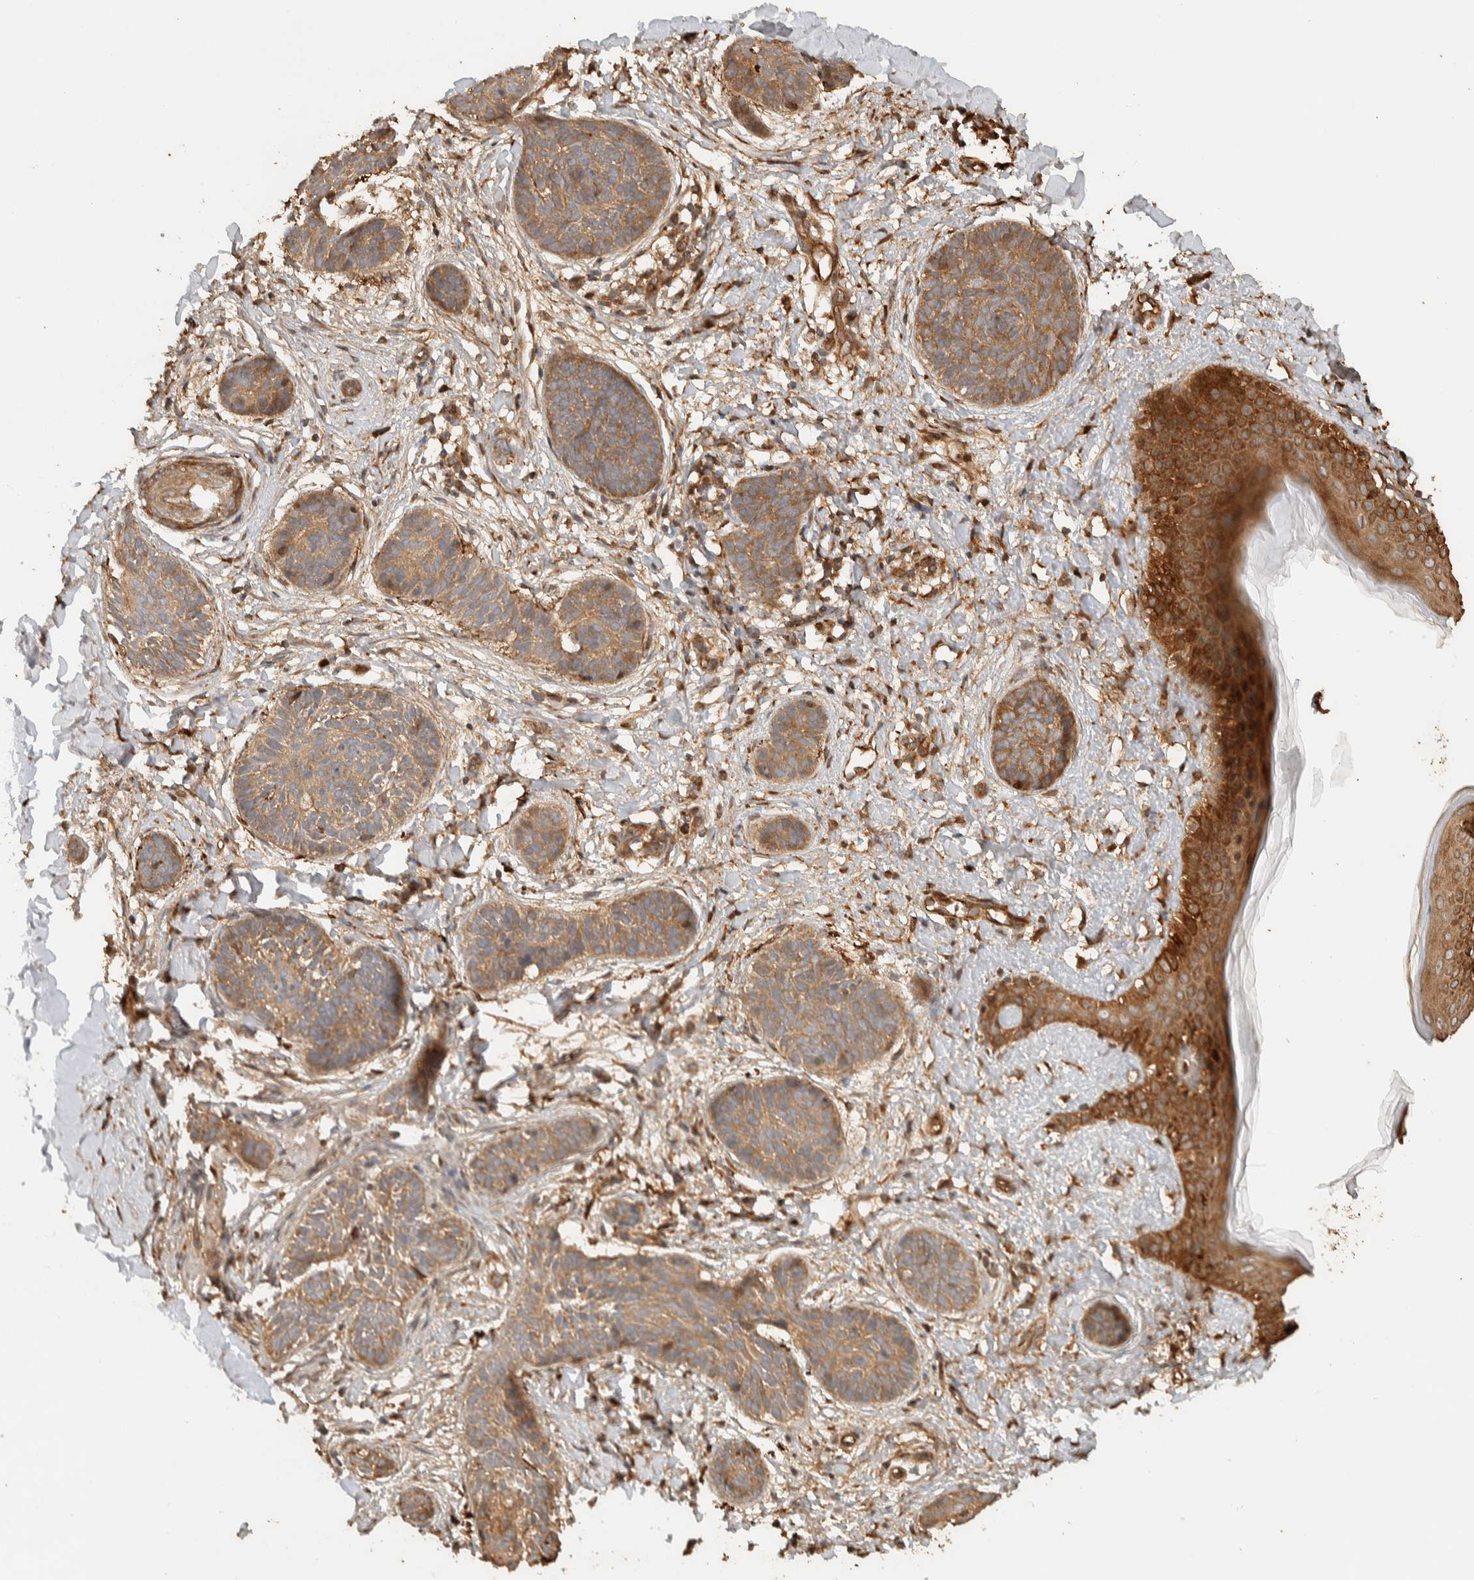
{"staining": {"intensity": "moderate", "quantity": ">75%", "location": "cytoplasmic/membranous"}, "tissue": "skin cancer", "cell_type": "Tumor cells", "image_type": "cancer", "snomed": [{"axis": "morphology", "description": "Normal tissue, NOS"}, {"axis": "morphology", "description": "Basal cell carcinoma"}, {"axis": "topography", "description": "Skin"}], "caption": "Skin basal cell carcinoma was stained to show a protein in brown. There is medium levels of moderate cytoplasmic/membranous expression in approximately >75% of tumor cells.", "gene": "EXOC7", "patient": {"sex": "male", "age": 63}}